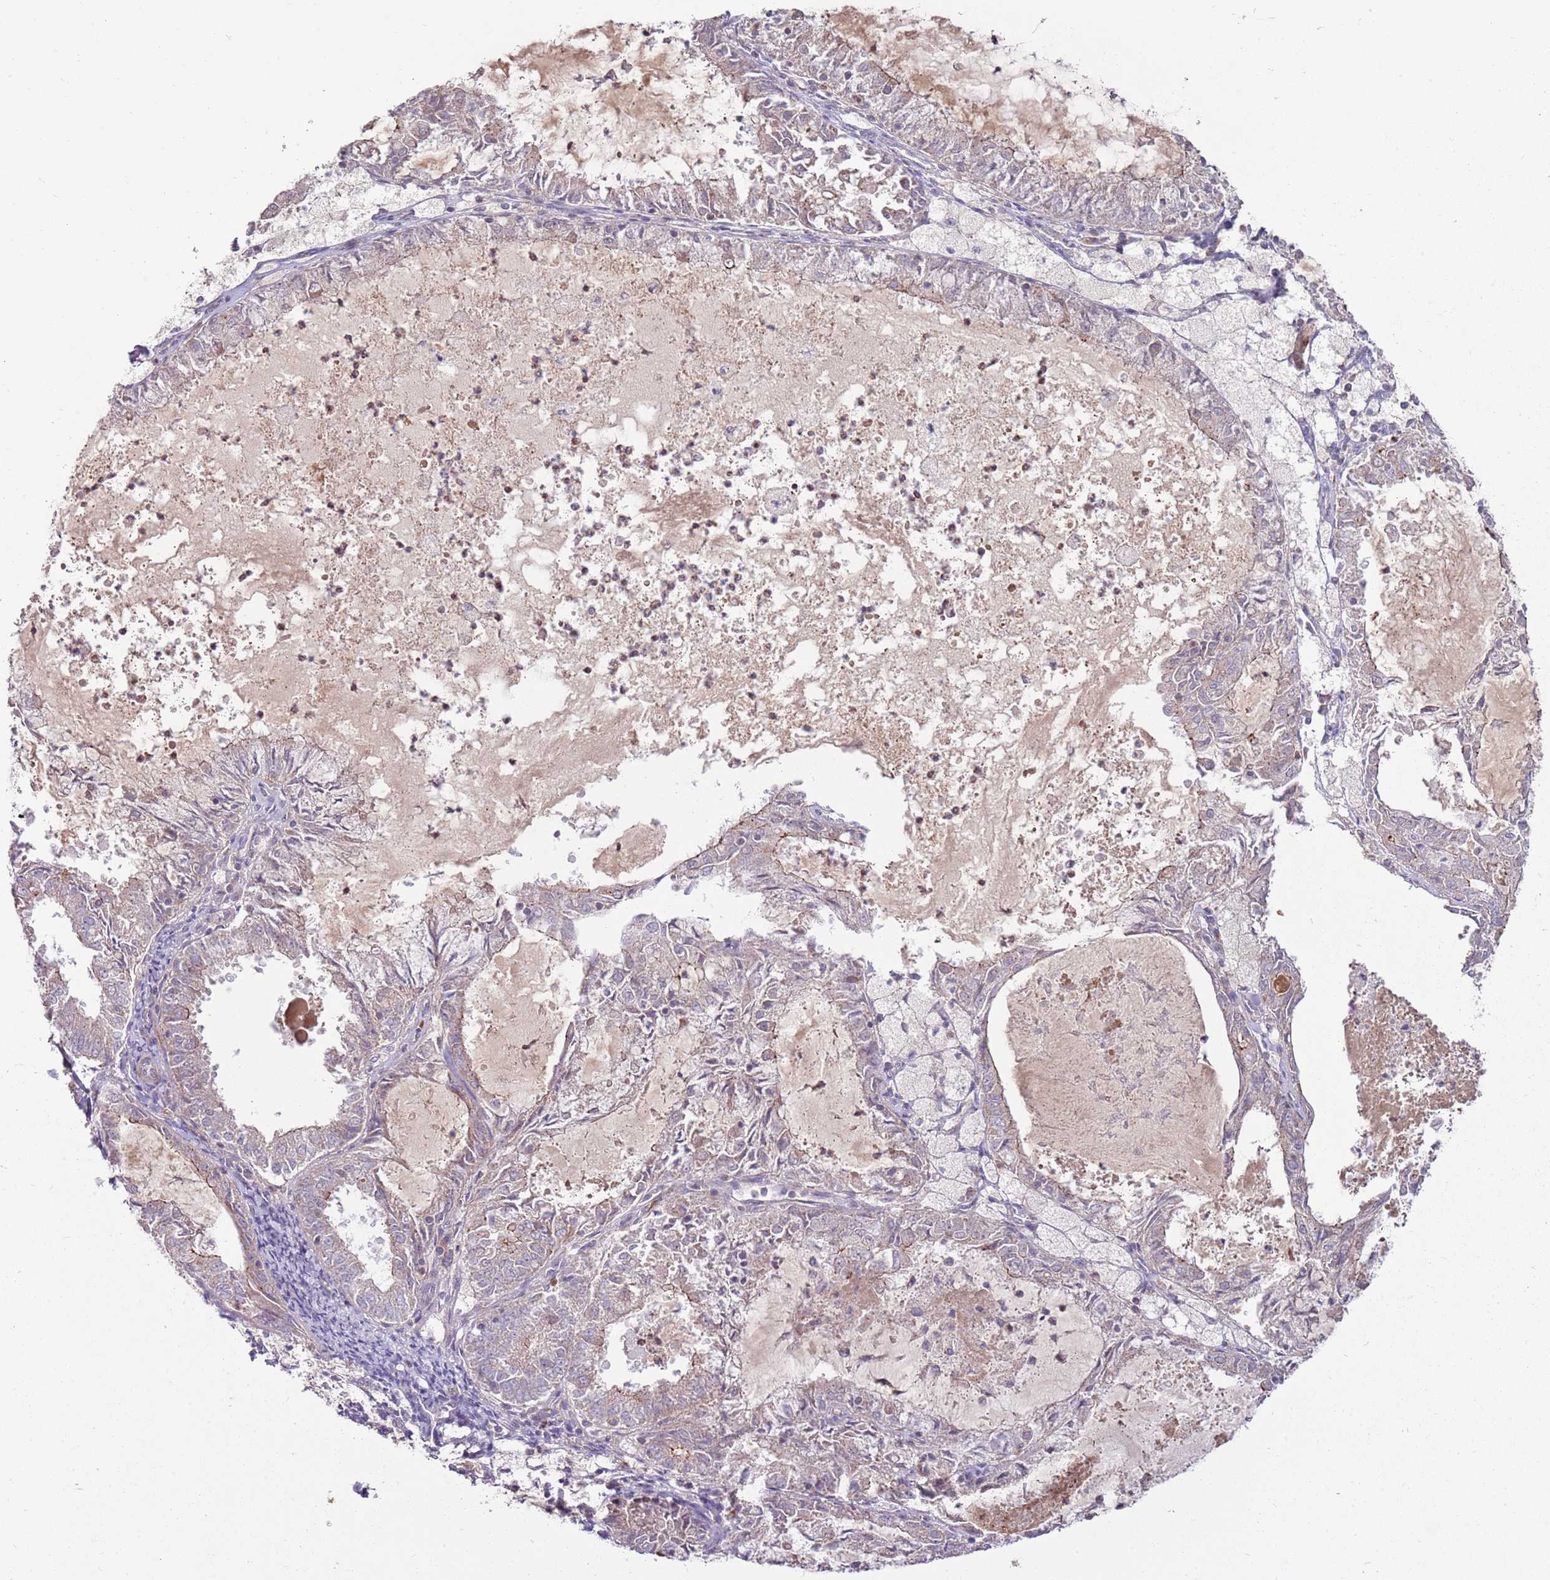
{"staining": {"intensity": "weak", "quantity": "<25%", "location": "cytoplasmic/membranous"}, "tissue": "endometrial cancer", "cell_type": "Tumor cells", "image_type": "cancer", "snomed": [{"axis": "morphology", "description": "Adenocarcinoma, NOS"}, {"axis": "topography", "description": "Endometrium"}], "caption": "A high-resolution micrograph shows immunohistochemistry (IHC) staining of endometrial cancer, which shows no significant expression in tumor cells. Nuclei are stained in blue.", "gene": "SPATA31D1", "patient": {"sex": "female", "age": 57}}